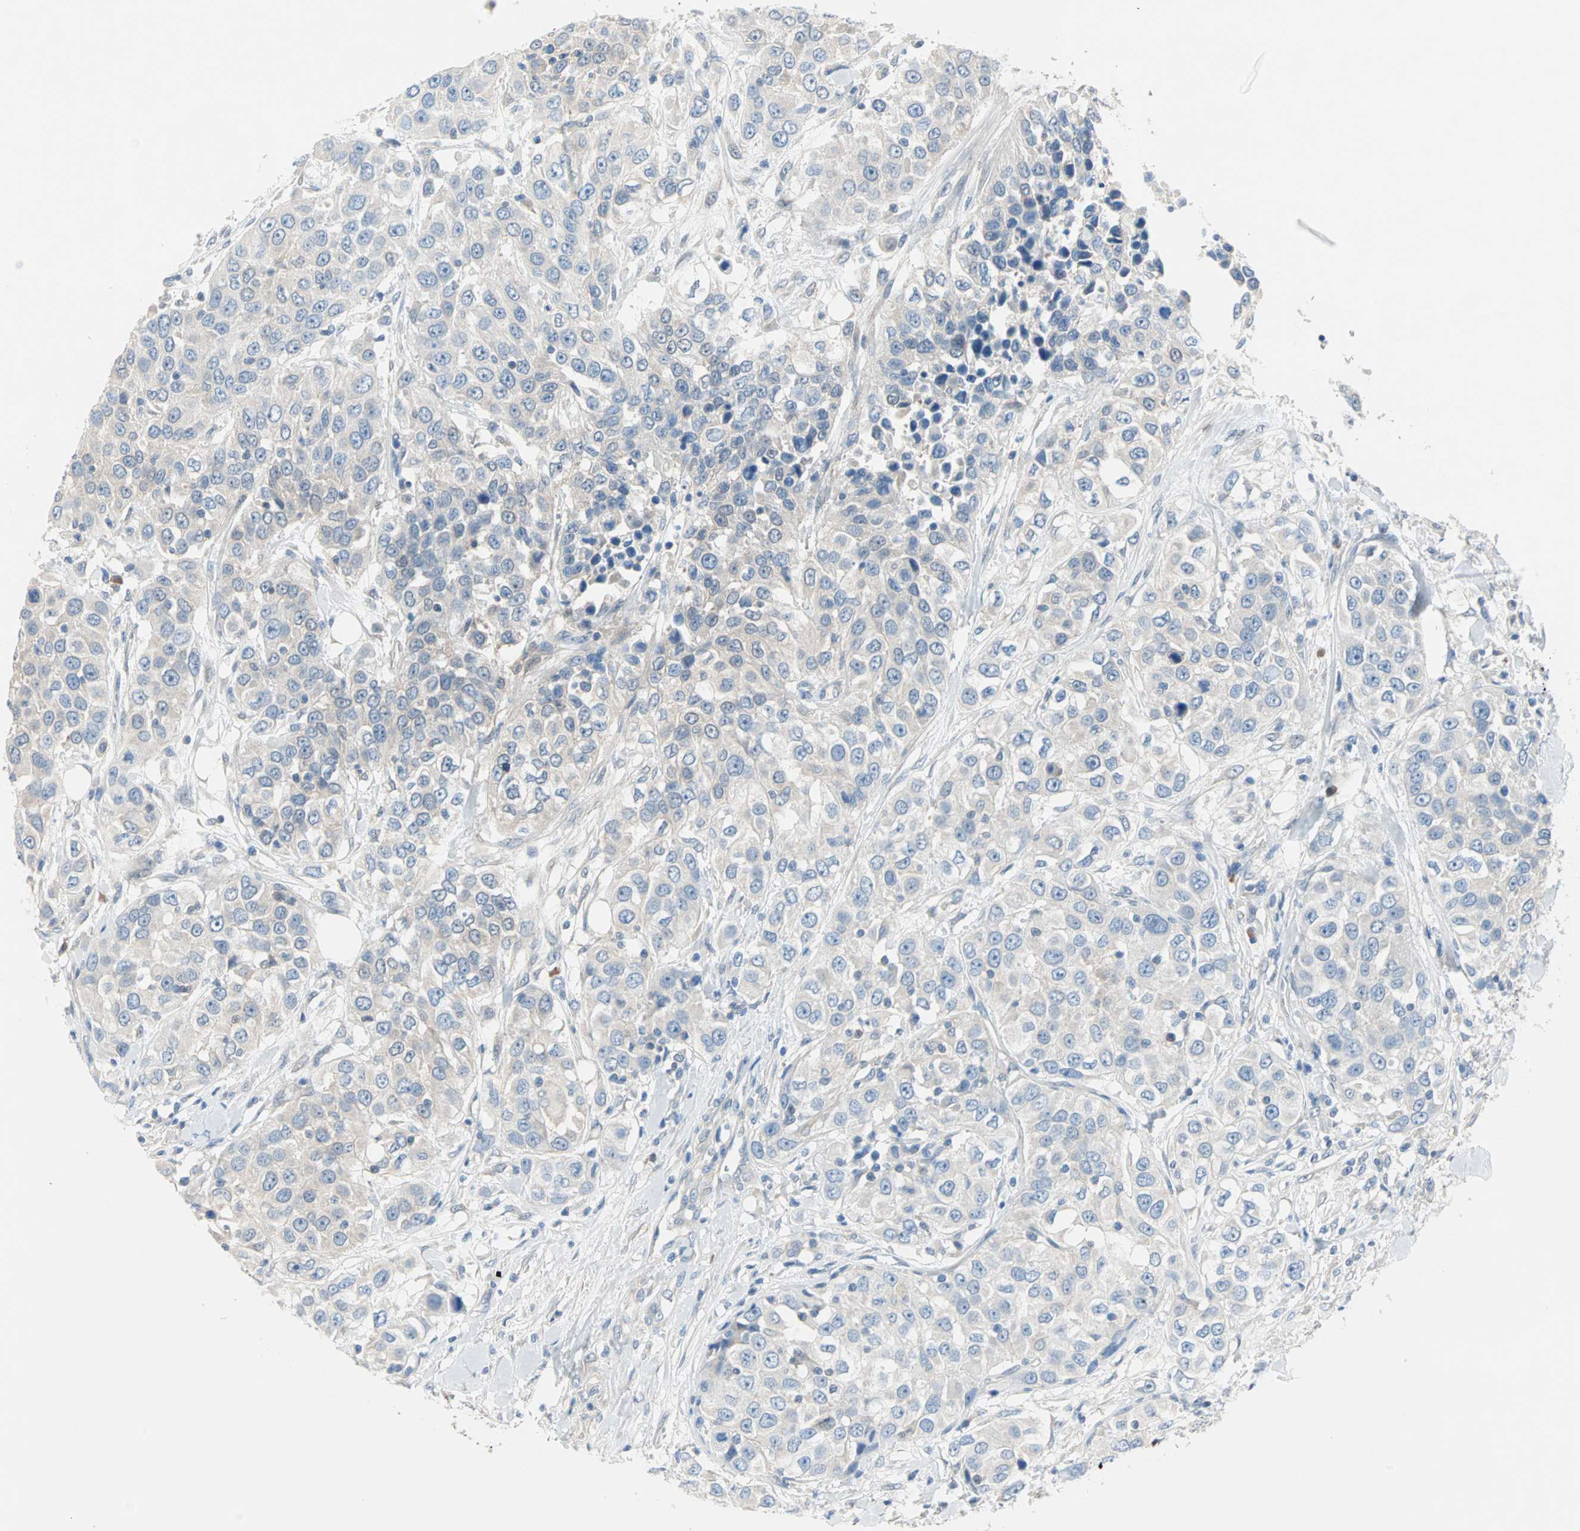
{"staining": {"intensity": "weak", "quantity": "<25%", "location": "cytoplasmic/membranous"}, "tissue": "urothelial cancer", "cell_type": "Tumor cells", "image_type": "cancer", "snomed": [{"axis": "morphology", "description": "Urothelial carcinoma, High grade"}, {"axis": "topography", "description": "Urinary bladder"}], "caption": "Micrograph shows no significant protein positivity in tumor cells of urothelial cancer.", "gene": "MPI", "patient": {"sex": "female", "age": 80}}